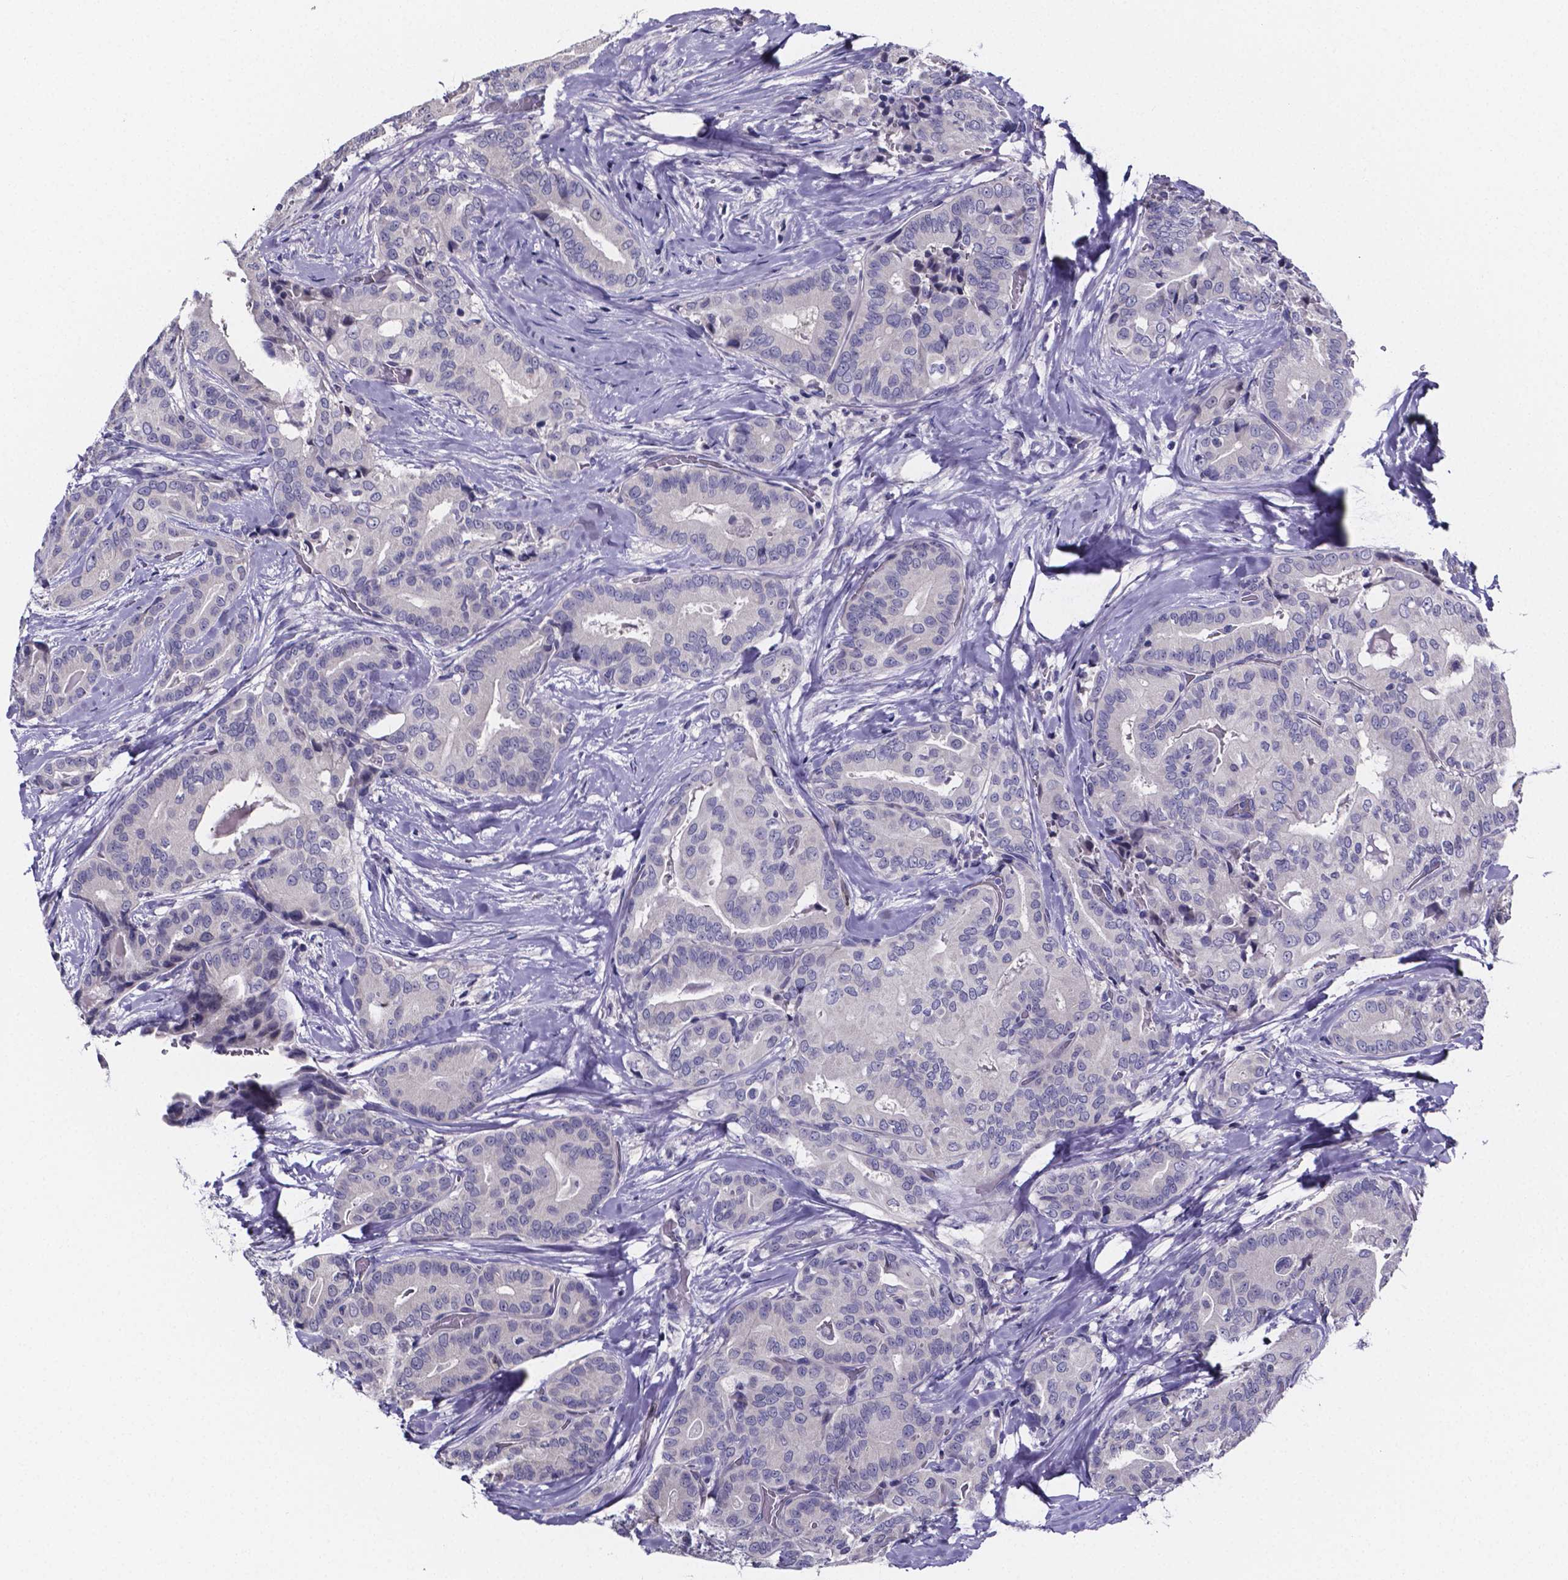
{"staining": {"intensity": "negative", "quantity": "none", "location": "none"}, "tissue": "thyroid cancer", "cell_type": "Tumor cells", "image_type": "cancer", "snomed": [{"axis": "morphology", "description": "Papillary adenocarcinoma, NOS"}, {"axis": "topography", "description": "Thyroid gland"}], "caption": "High power microscopy image of an immunohistochemistry micrograph of papillary adenocarcinoma (thyroid), revealing no significant expression in tumor cells.", "gene": "IZUMO1", "patient": {"sex": "male", "age": 61}}